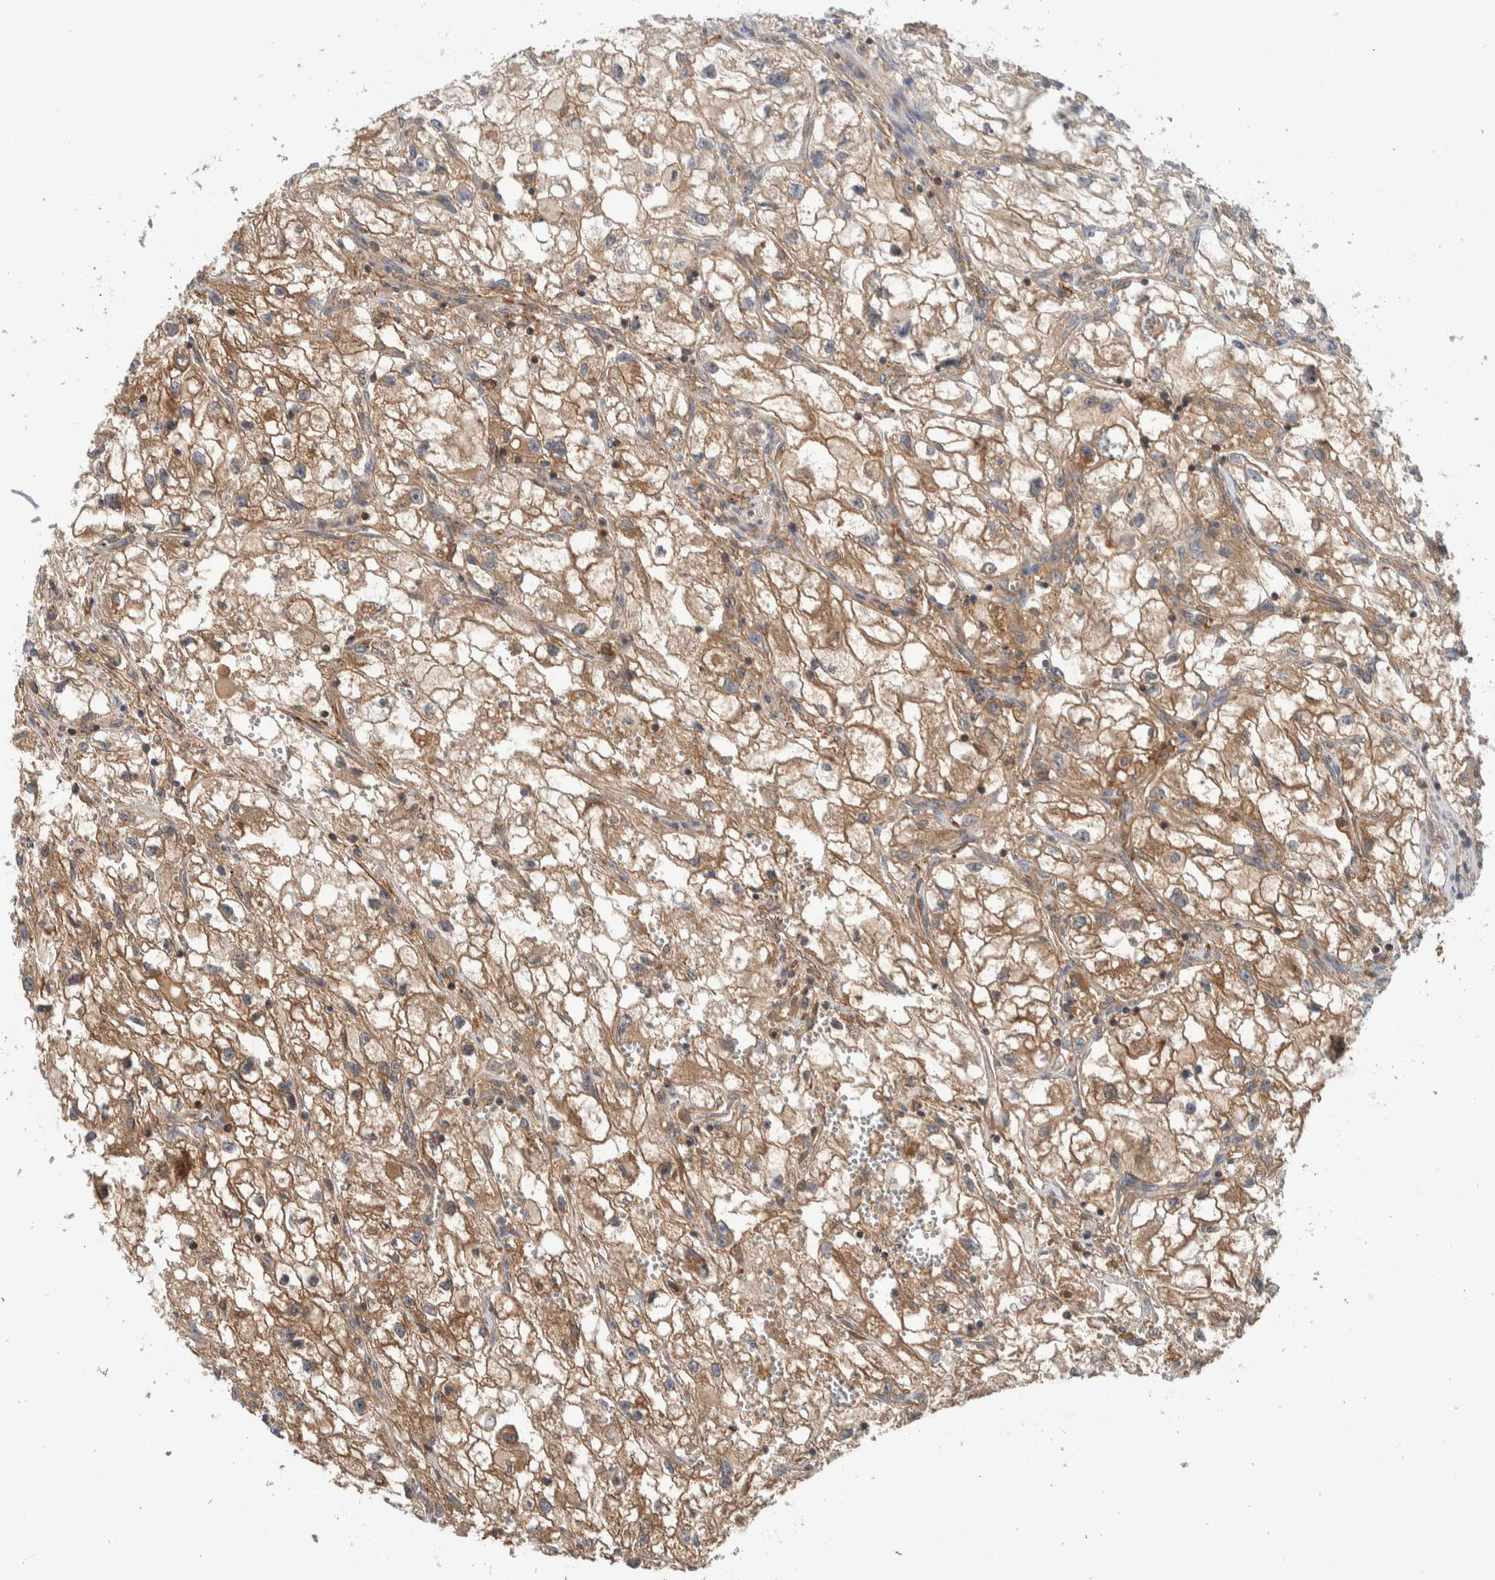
{"staining": {"intensity": "moderate", "quantity": ">75%", "location": "cytoplasmic/membranous"}, "tissue": "renal cancer", "cell_type": "Tumor cells", "image_type": "cancer", "snomed": [{"axis": "morphology", "description": "Adenocarcinoma, NOS"}, {"axis": "topography", "description": "Kidney"}], "caption": "About >75% of tumor cells in renal cancer exhibit moderate cytoplasmic/membranous protein staining as visualized by brown immunohistochemical staining.", "gene": "MPRIP", "patient": {"sex": "female", "age": 70}}